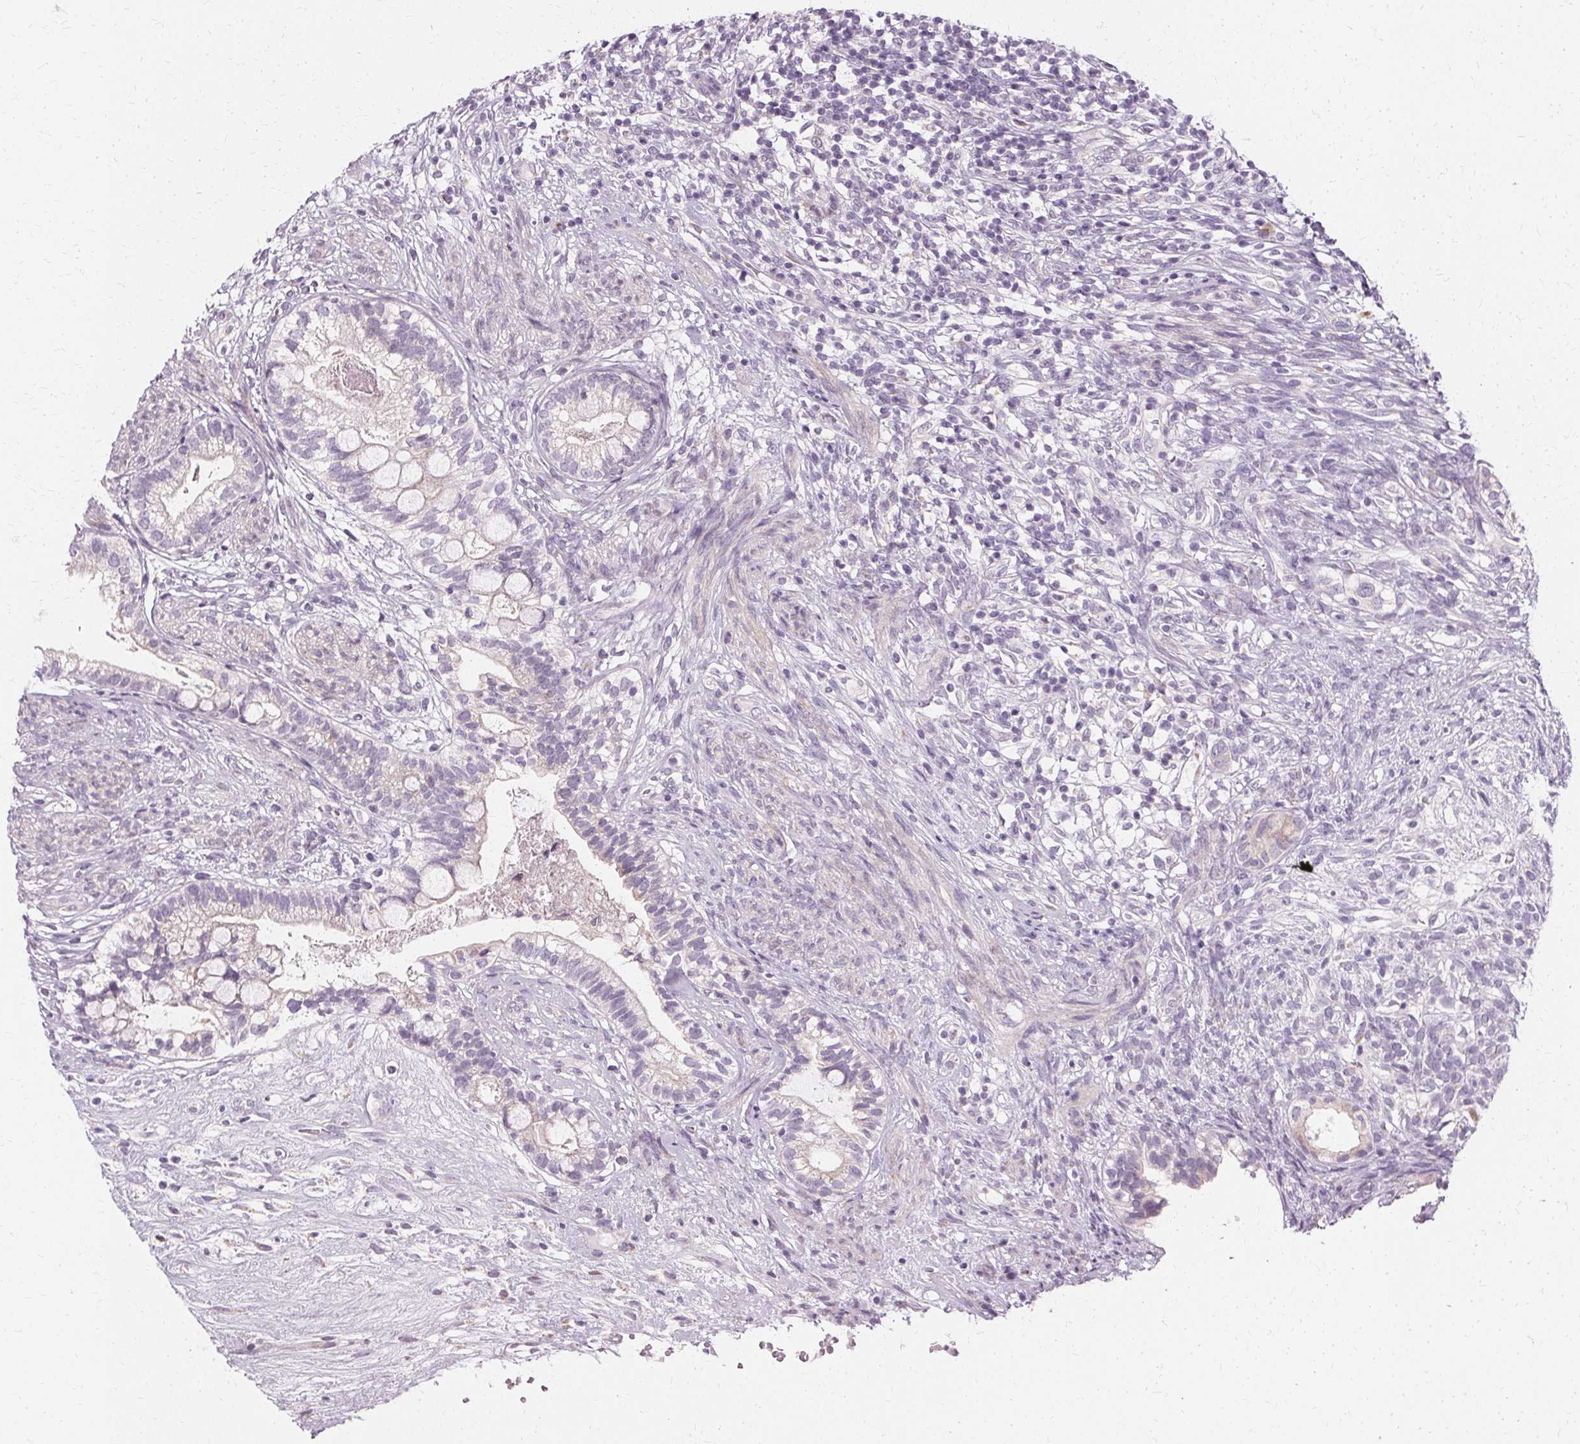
{"staining": {"intensity": "negative", "quantity": "none", "location": "none"}, "tissue": "testis cancer", "cell_type": "Tumor cells", "image_type": "cancer", "snomed": [{"axis": "morphology", "description": "Seminoma, NOS"}, {"axis": "morphology", "description": "Carcinoma, Embryonal, NOS"}, {"axis": "topography", "description": "Testis"}], "caption": "Immunohistochemical staining of testis cancer (seminoma) shows no significant expression in tumor cells.", "gene": "FCRL3", "patient": {"sex": "male", "age": 41}}